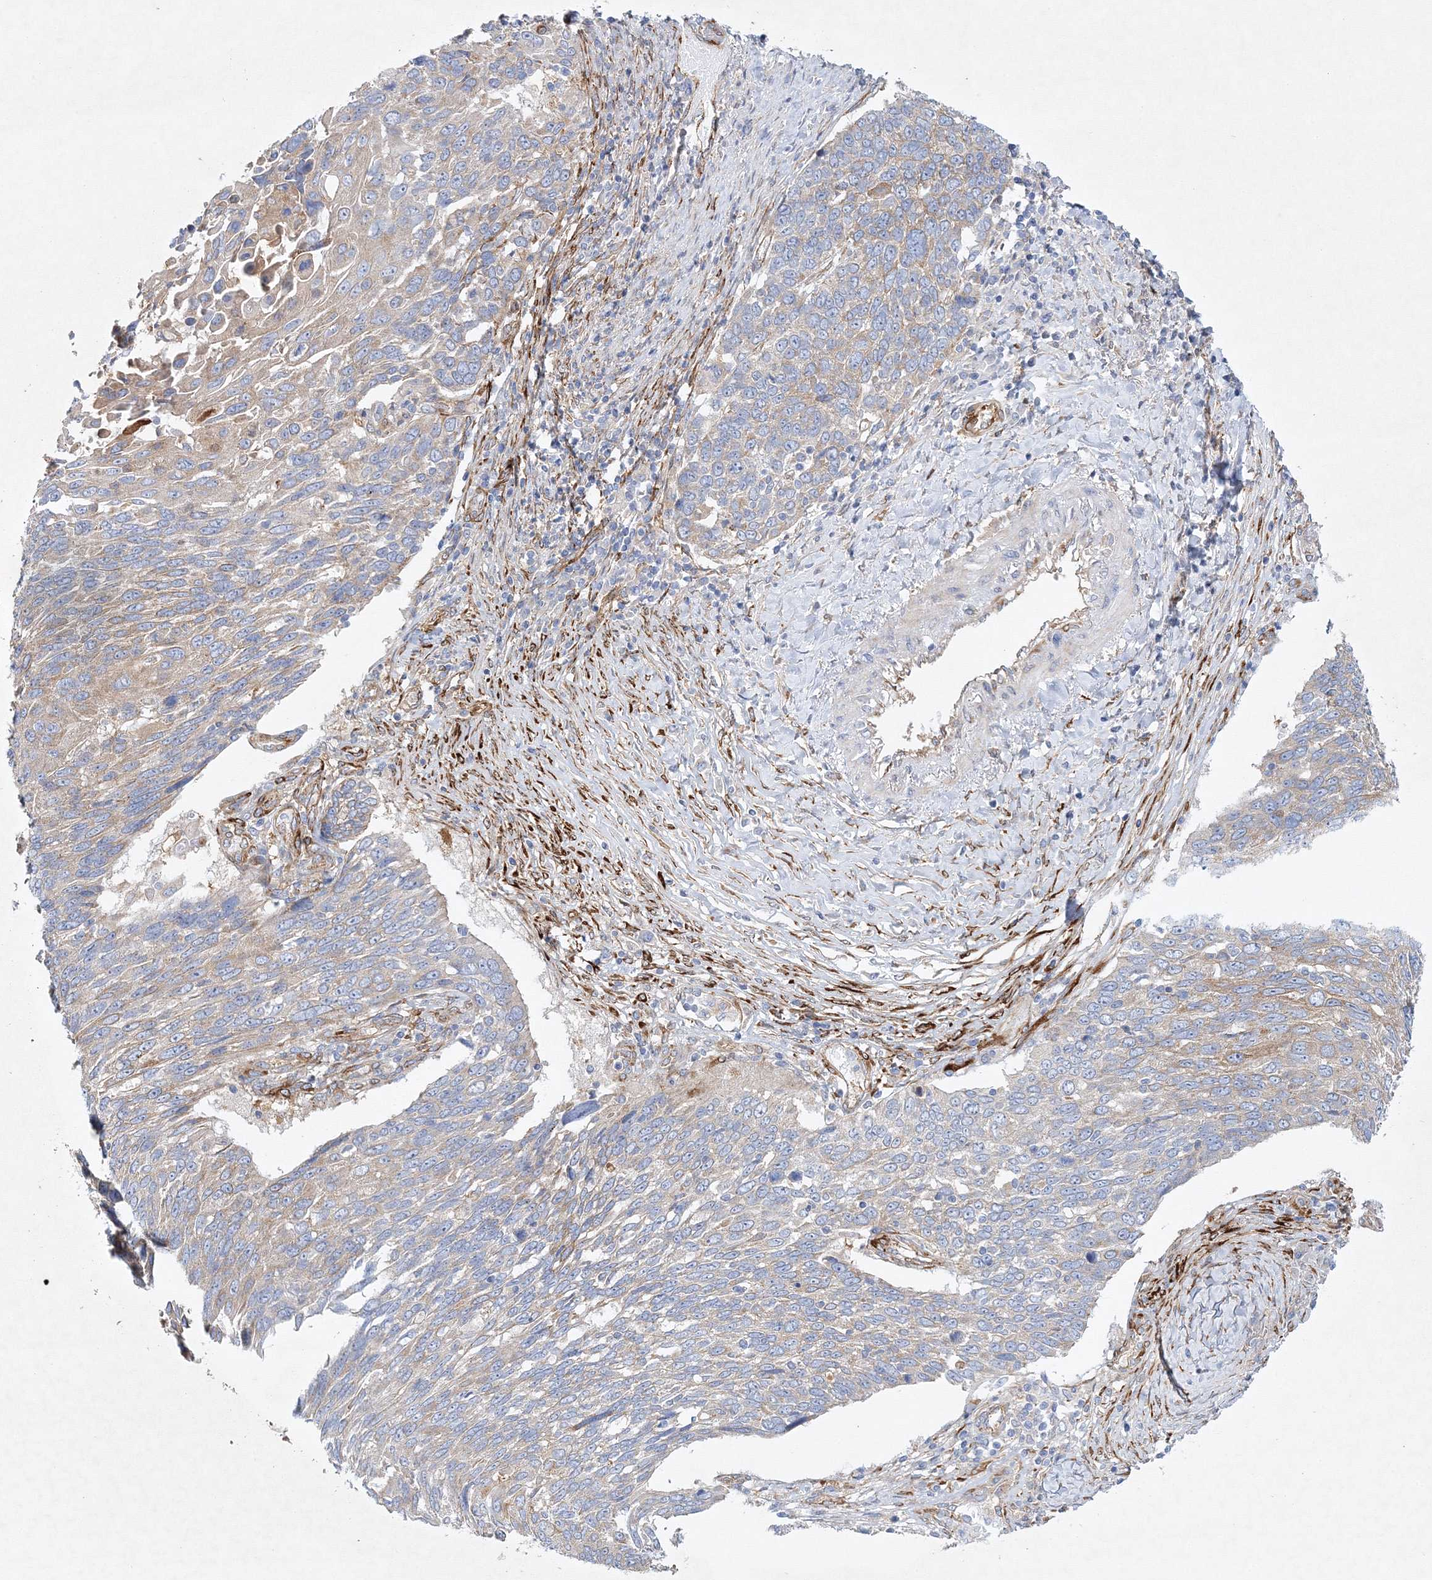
{"staining": {"intensity": "weak", "quantity": "<25%", "location": "cytoplasmic/membranous"}, "tissue": "lung cancer", "cell_type": "Tumor cells", "image_type": "cancer", "snomed": [{"axis": "morphology", "description": "Squamous cell carcinoma, NOS"}, {"axis": "topography", "description": "Lung"}], "caption": "Squamous cell carcinoma (lung) stained for a protein using immunohistochemistry displays no positivity tumor cells.", "gene": "ZFYVE16", "patient": {"sex": "male", "age": 66}}